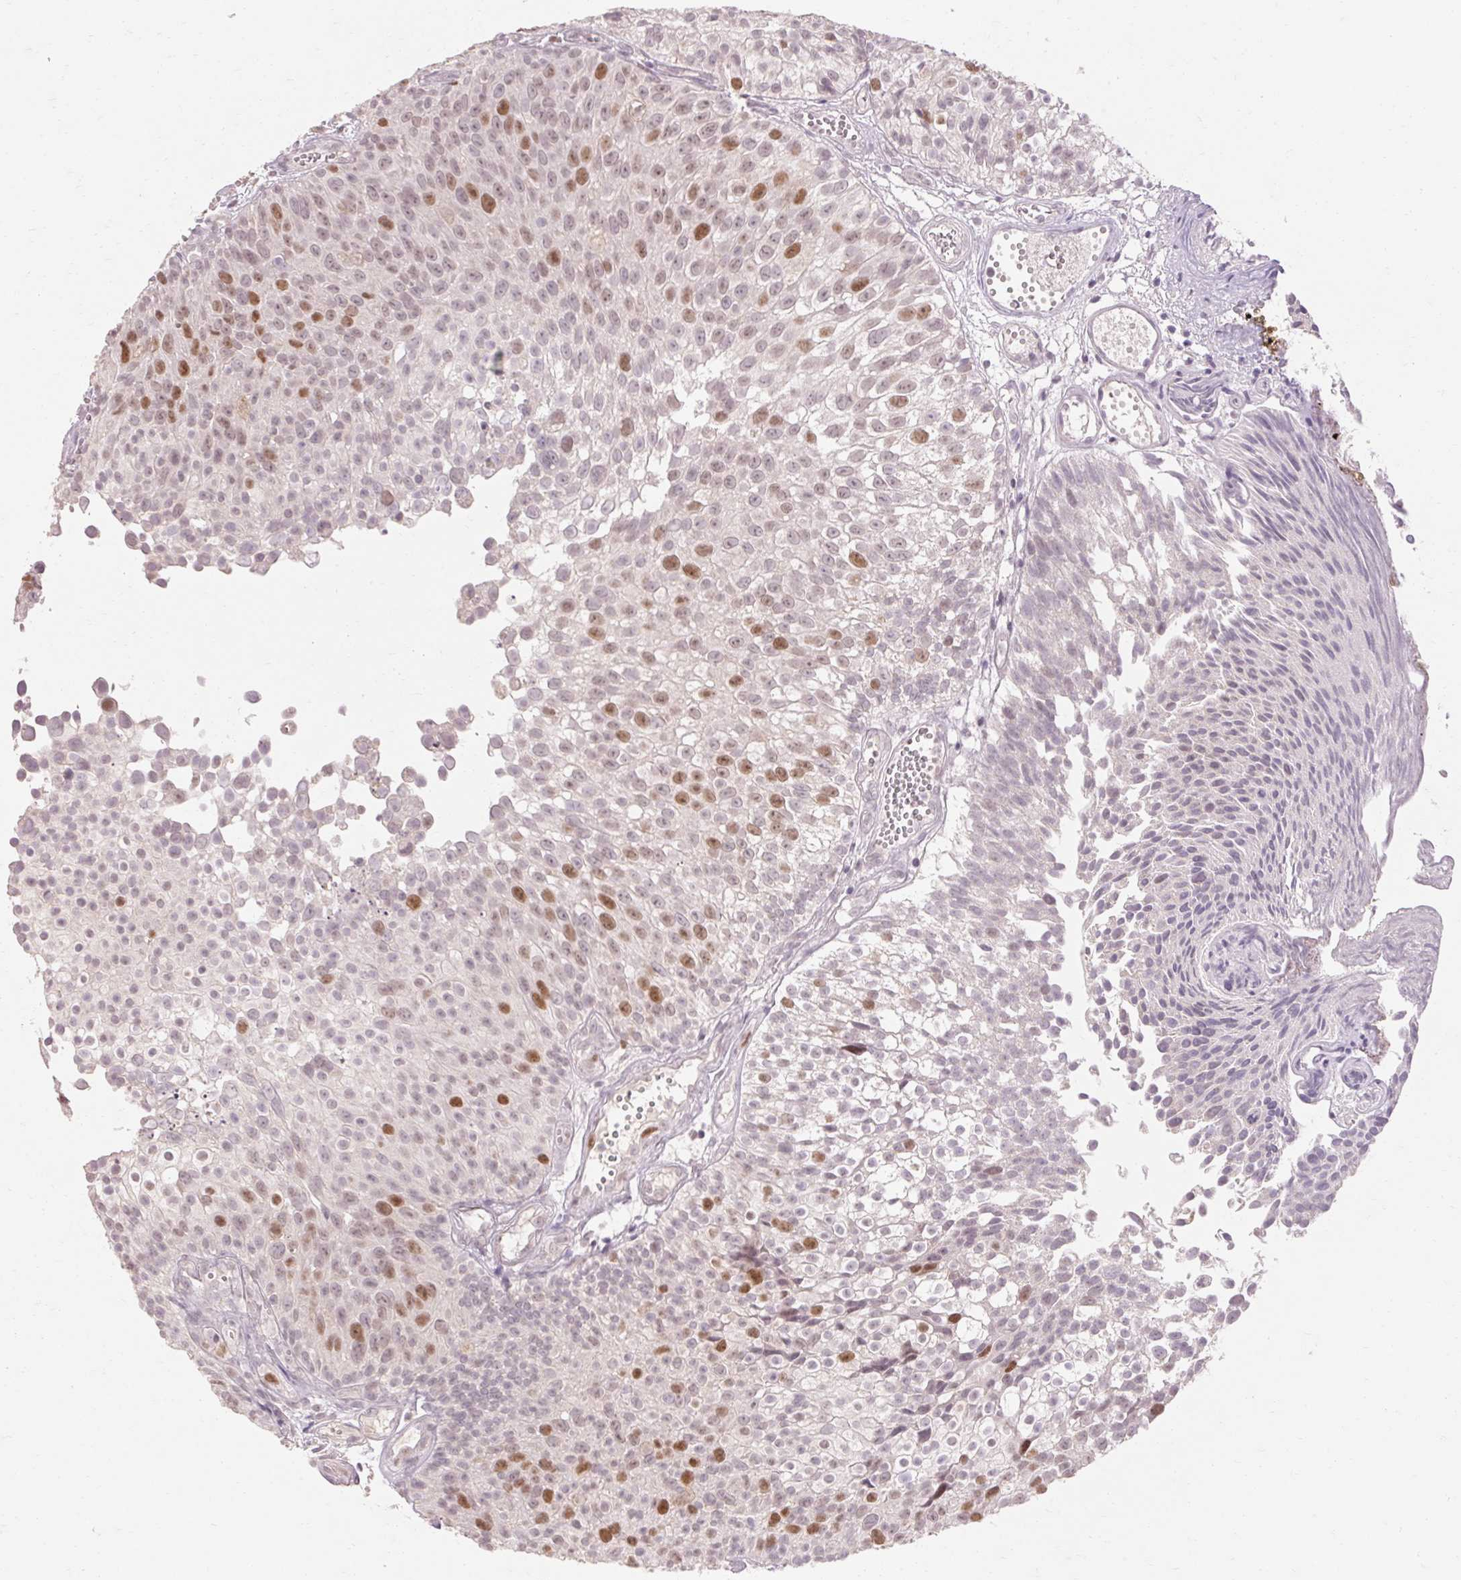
{"staining": {"intensity": "moderate", "quantity": "<25%", "location": "nuclear"}, "tissue": "urothelial cancer", "cell_type": "Tumor cells", "image_type": "cancer", "snomed": [{"axis": "morphology", "description": "Urothelial carcinoma, Low grade"}, {"axis": "topography", "description": "Urinary bladder"}], "caption": "An immunohistochemistry histopathology image of neoplastic tissue is shown. Protein staining in brown labels moderate nuclear positivity in urothelial cancer within tumor cells.", "gene": "SKP2", "patient": {"sex": "male", "age": 70}}